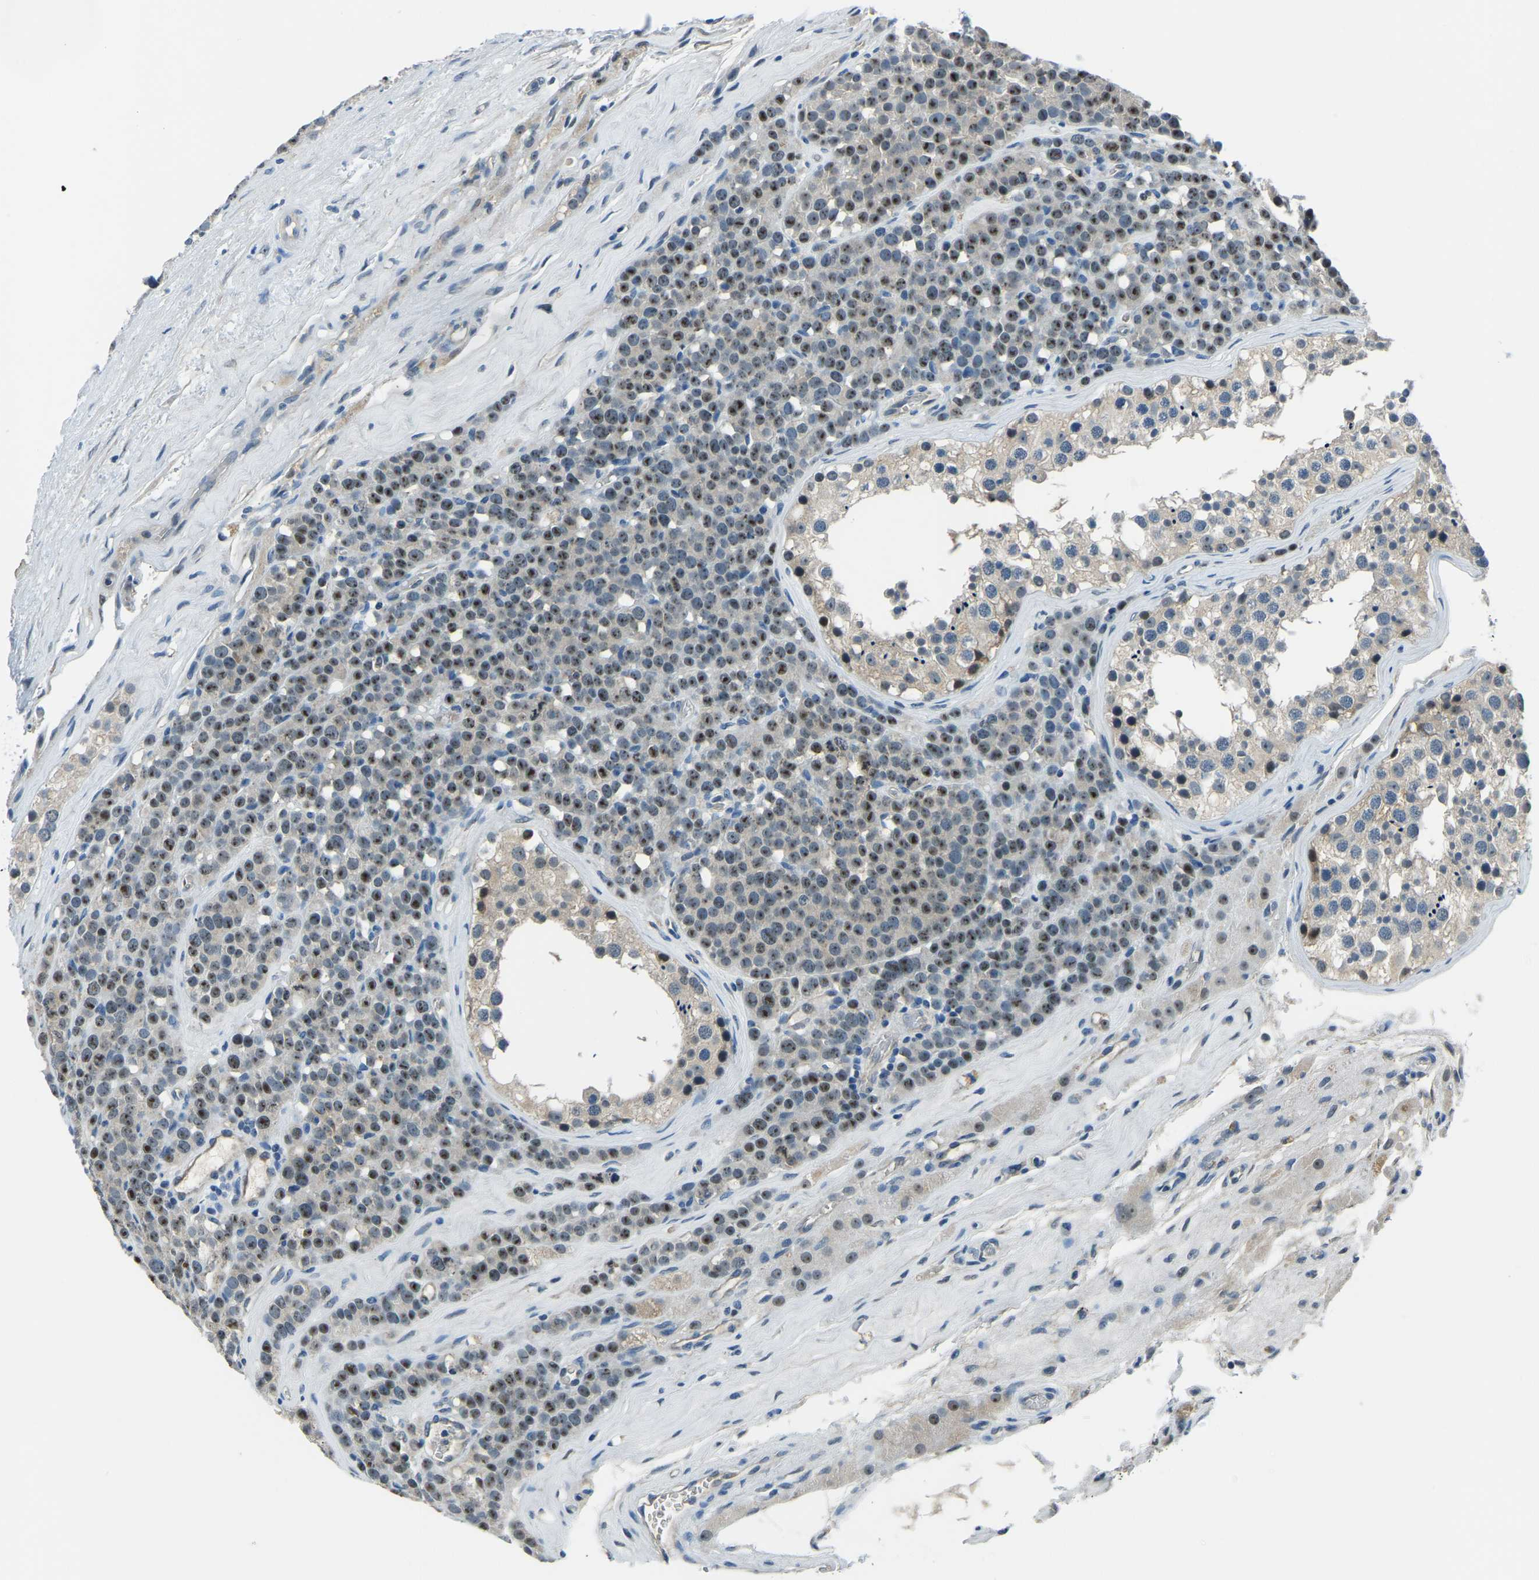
{"staining": {"intensity": "moderate", "quantity": ">75%", "location": "nuclear"}, "tissue": "testis cancer", "cell_type": "Tumor cells", "image_type": "cancer", "snomed": [{"axis": "morphology", "description": "Seminoma, NOS"}, {"axis": "topography", "description": "Testis"}], "caption": "The micrograph demonstrates immunohistochemical staining of testis cancer. There is moderate nuclear positivity is present in approximately >75% of tumor cells.", "gene": "RRP1", "patient": {"sex": "male", "age": 71}}